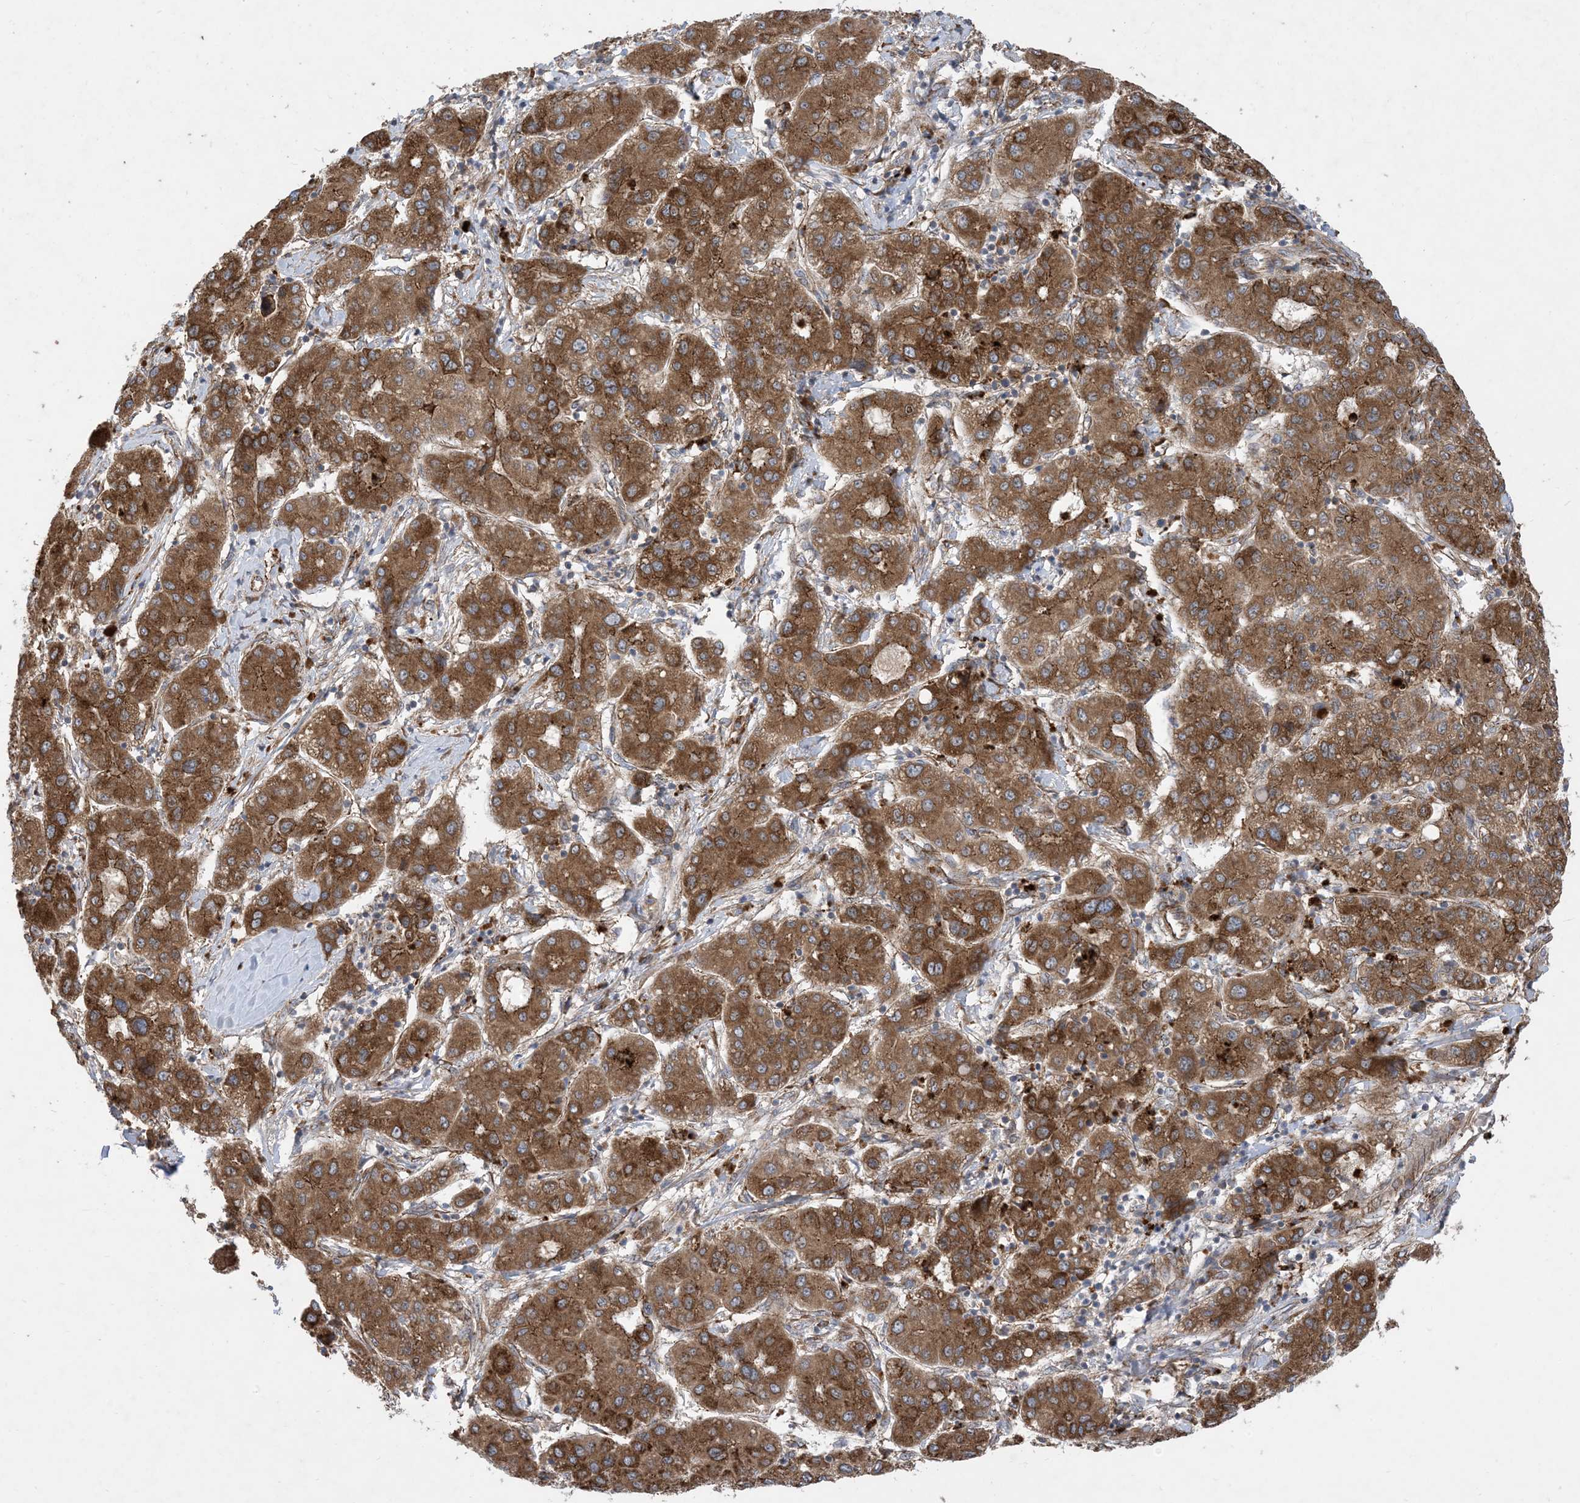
{"staining": {"intensity": "strong", "quantity": ">75%", "location": "cytoplasmic/membranous"}, "tissue": "liver cancer", "cell_type": "Tumor cells", "image_type": "cancer", "snomed": [{"axis": "morphology", "description": "Carcinoma, Hepatocellular, NOS"}, {"axis": "topography", "description": "Liver"}], "caption": "The photomicrograph exhibits immunohistochemical staining of liver hepatocellular carcinoma. There is strong cytoplasmic/membranous positivity is present in approximately >75% of tumor cells. (DAB (3,3'-diaminobenzidine) IHC, brown staining for protein, blue staining for nuclei).", "gene": "OTOP1", "patient": {"sex": "male", "age": 65}}